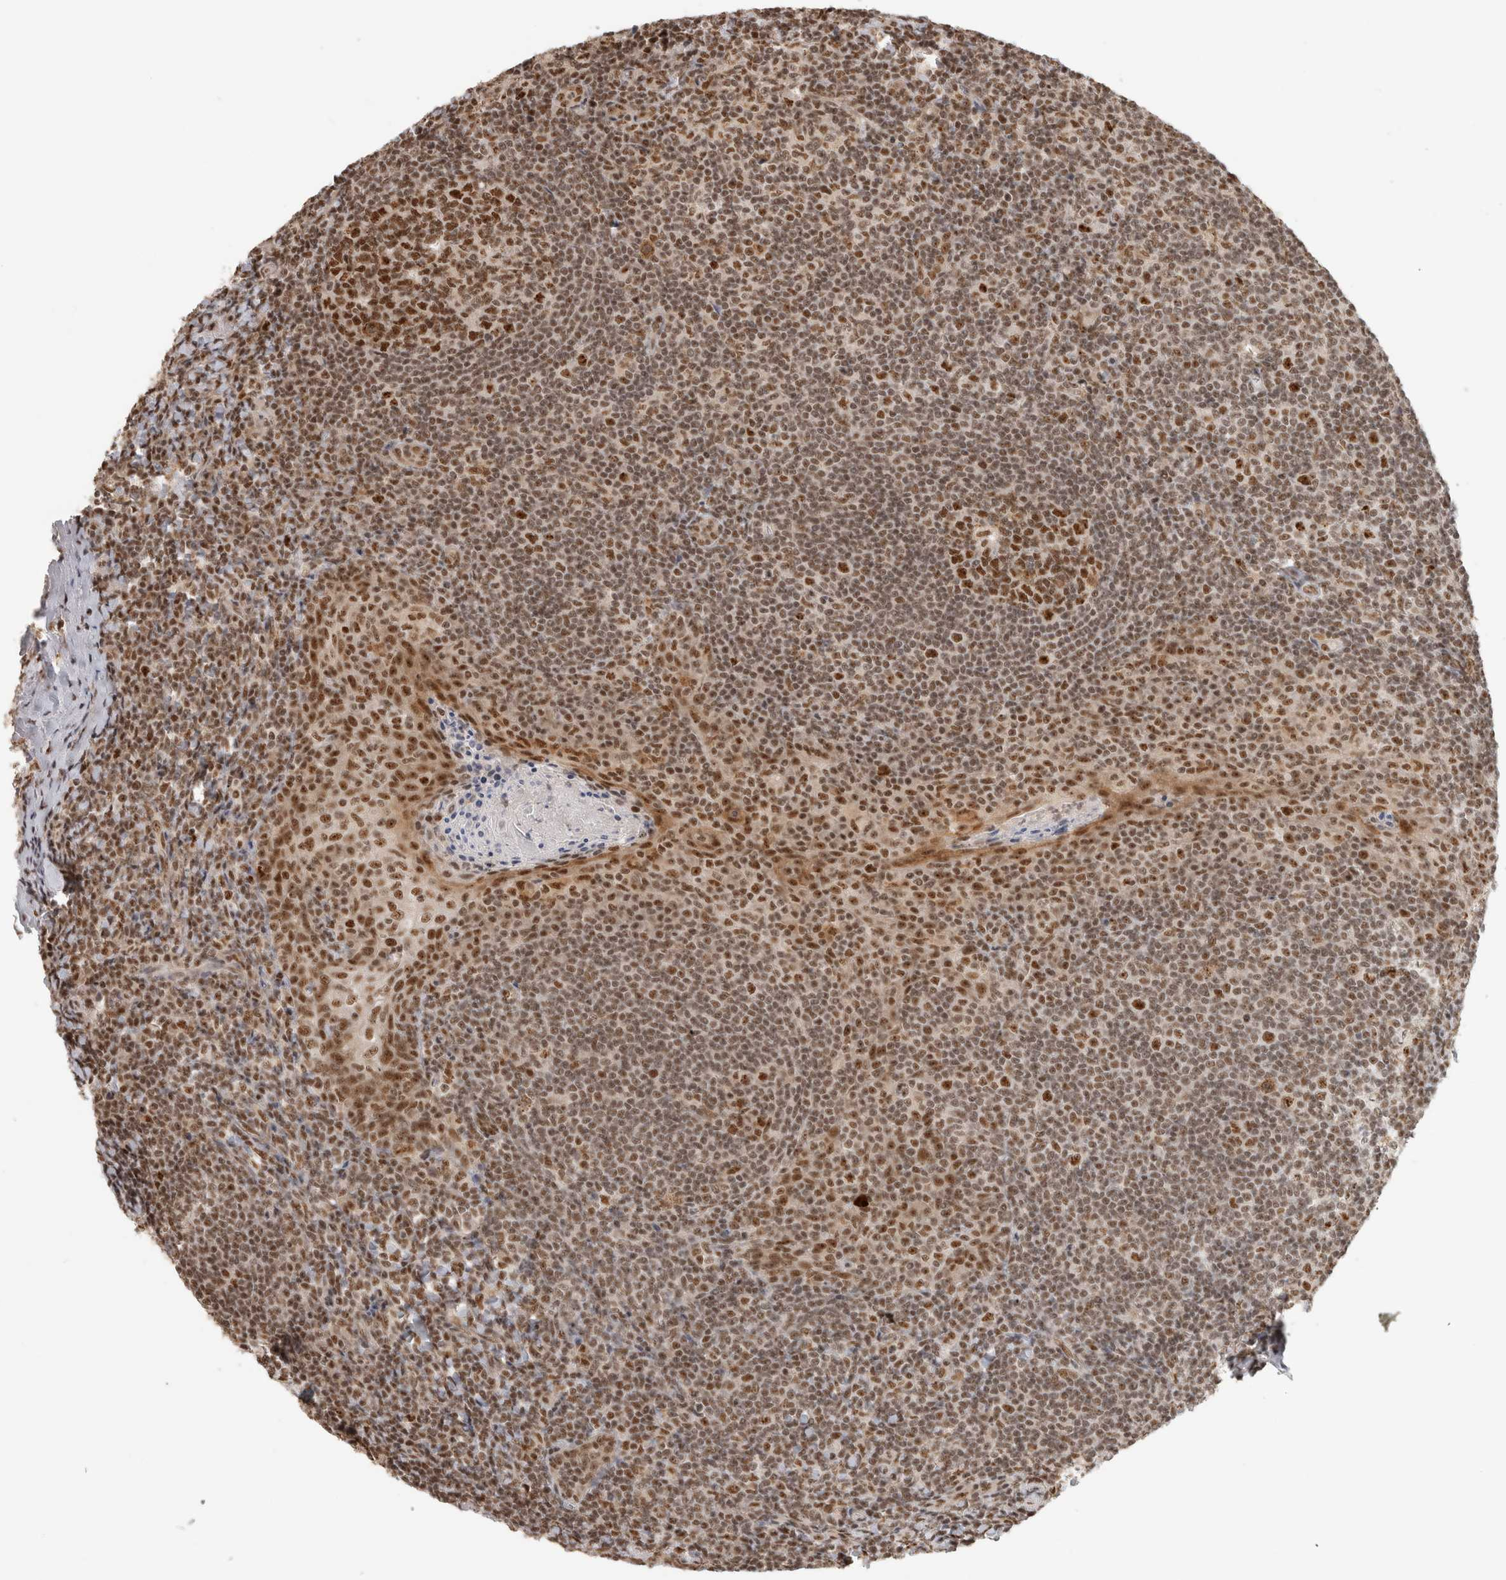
{"staining": {"intensity": "moderate", "quantity": ">75%", "location": "nuclear"}, "tissue": "tonsil", "cell_type": "Germinal center cells", "image_type": "normal", "snomed": [{"axis": "morphology", "description": "Normal tissue, NOS"}, {"axis": "topography", "description": "Tonsil"}], "caption": "IHC histopathology image of unremarkable tonsil: human tonsil stained using immunohistochemistry reveals medium levels of moderate protein expression localized specifically in the nuclear of germinal center cells, appearing as a nuclear brown color.", "gene": "EBNA1BP2", "patient": {"sex": "male", "age": 37}}